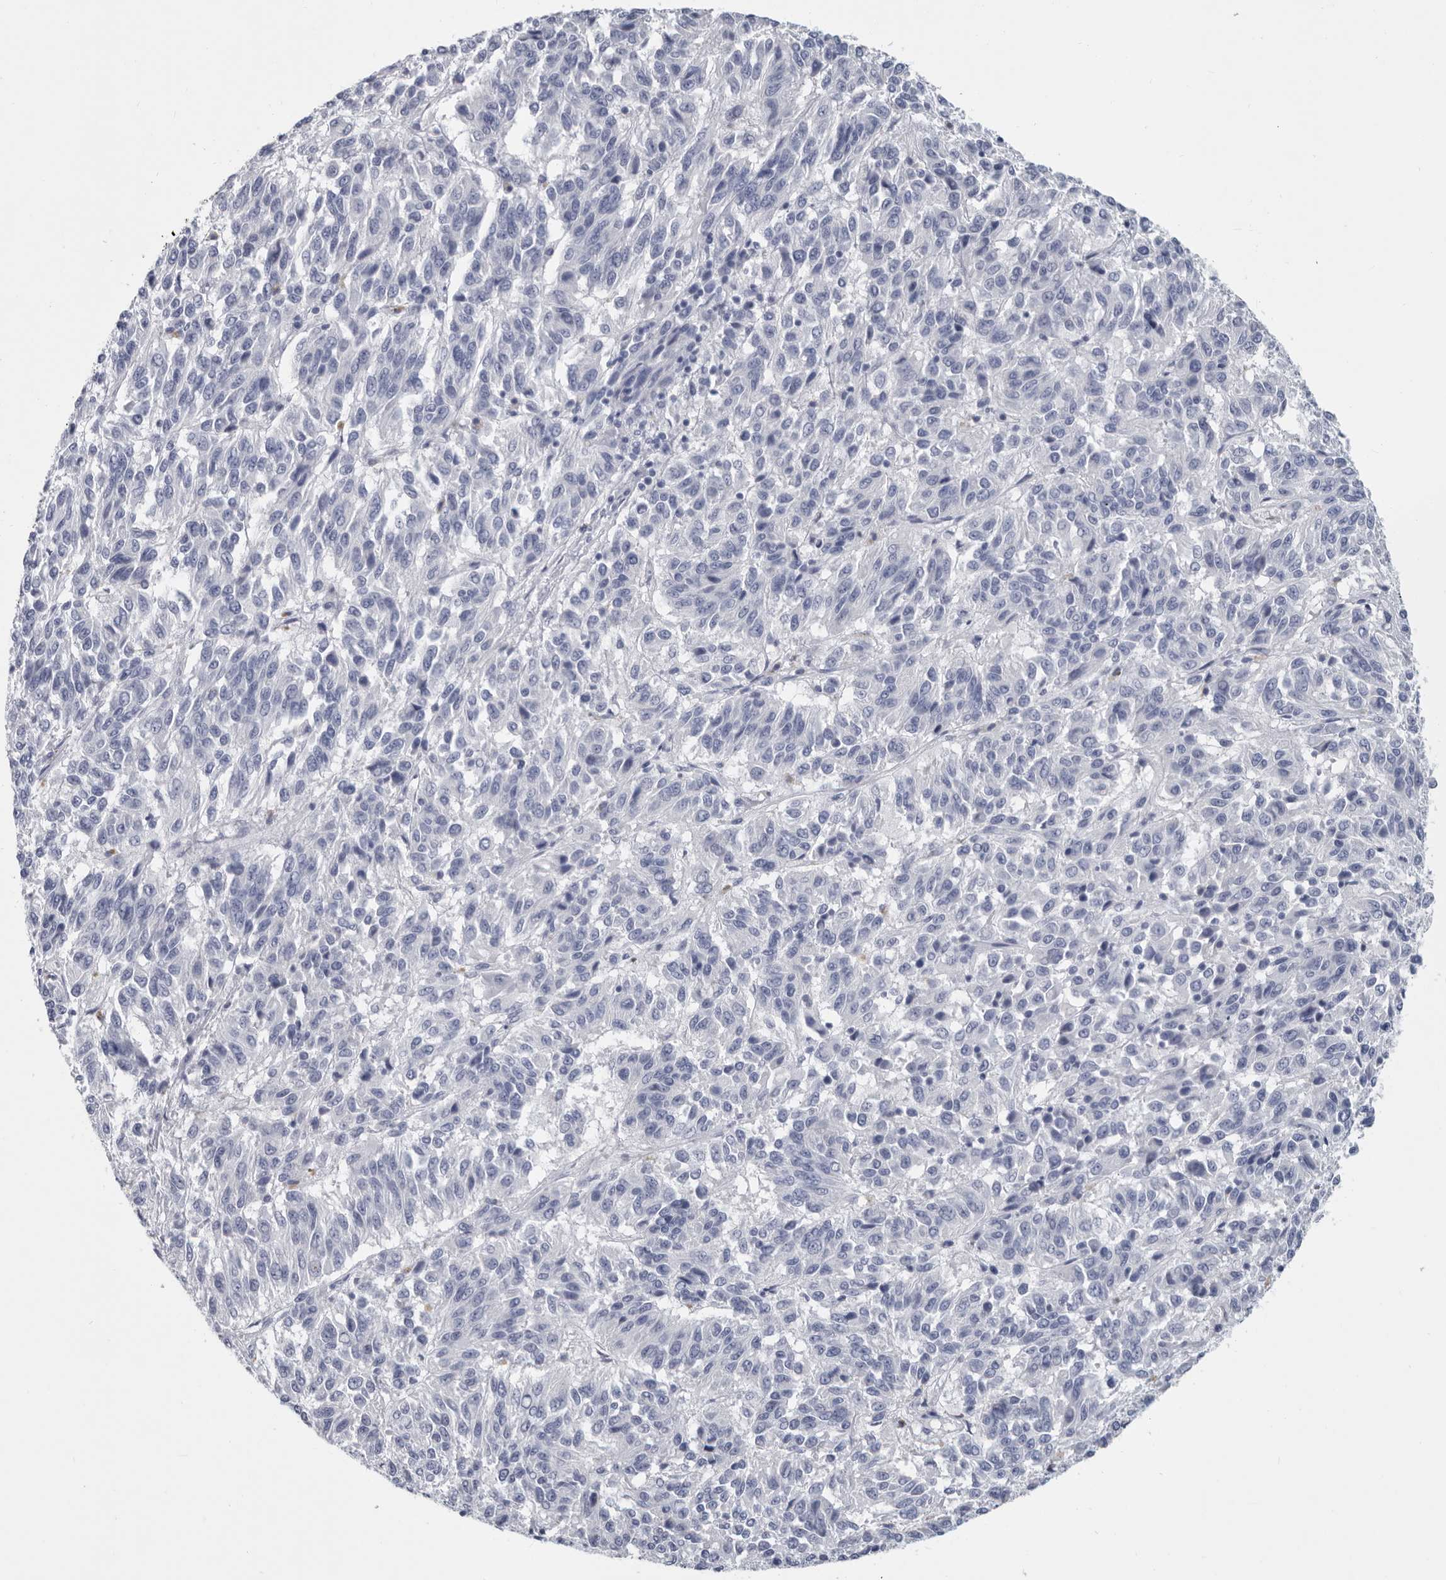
{"staining": {"intensity": "negative", "quantity": "none", "location": "none"}, "tissue": "melanoma", "cell_type": "Tumor cells", "image_type": "cancer", "snomed": [{"axis": "morphology", "description": "Malignant melanoma, Metastatic site"}, {"axis": "topography", "description": "Lung"}], "caption": "This is an immunohistochemistry micrograph of melanoma. There is no expression in tumor cells.", "gene": "WRAP73", "patient": {"sex": "male", "age": 64}}